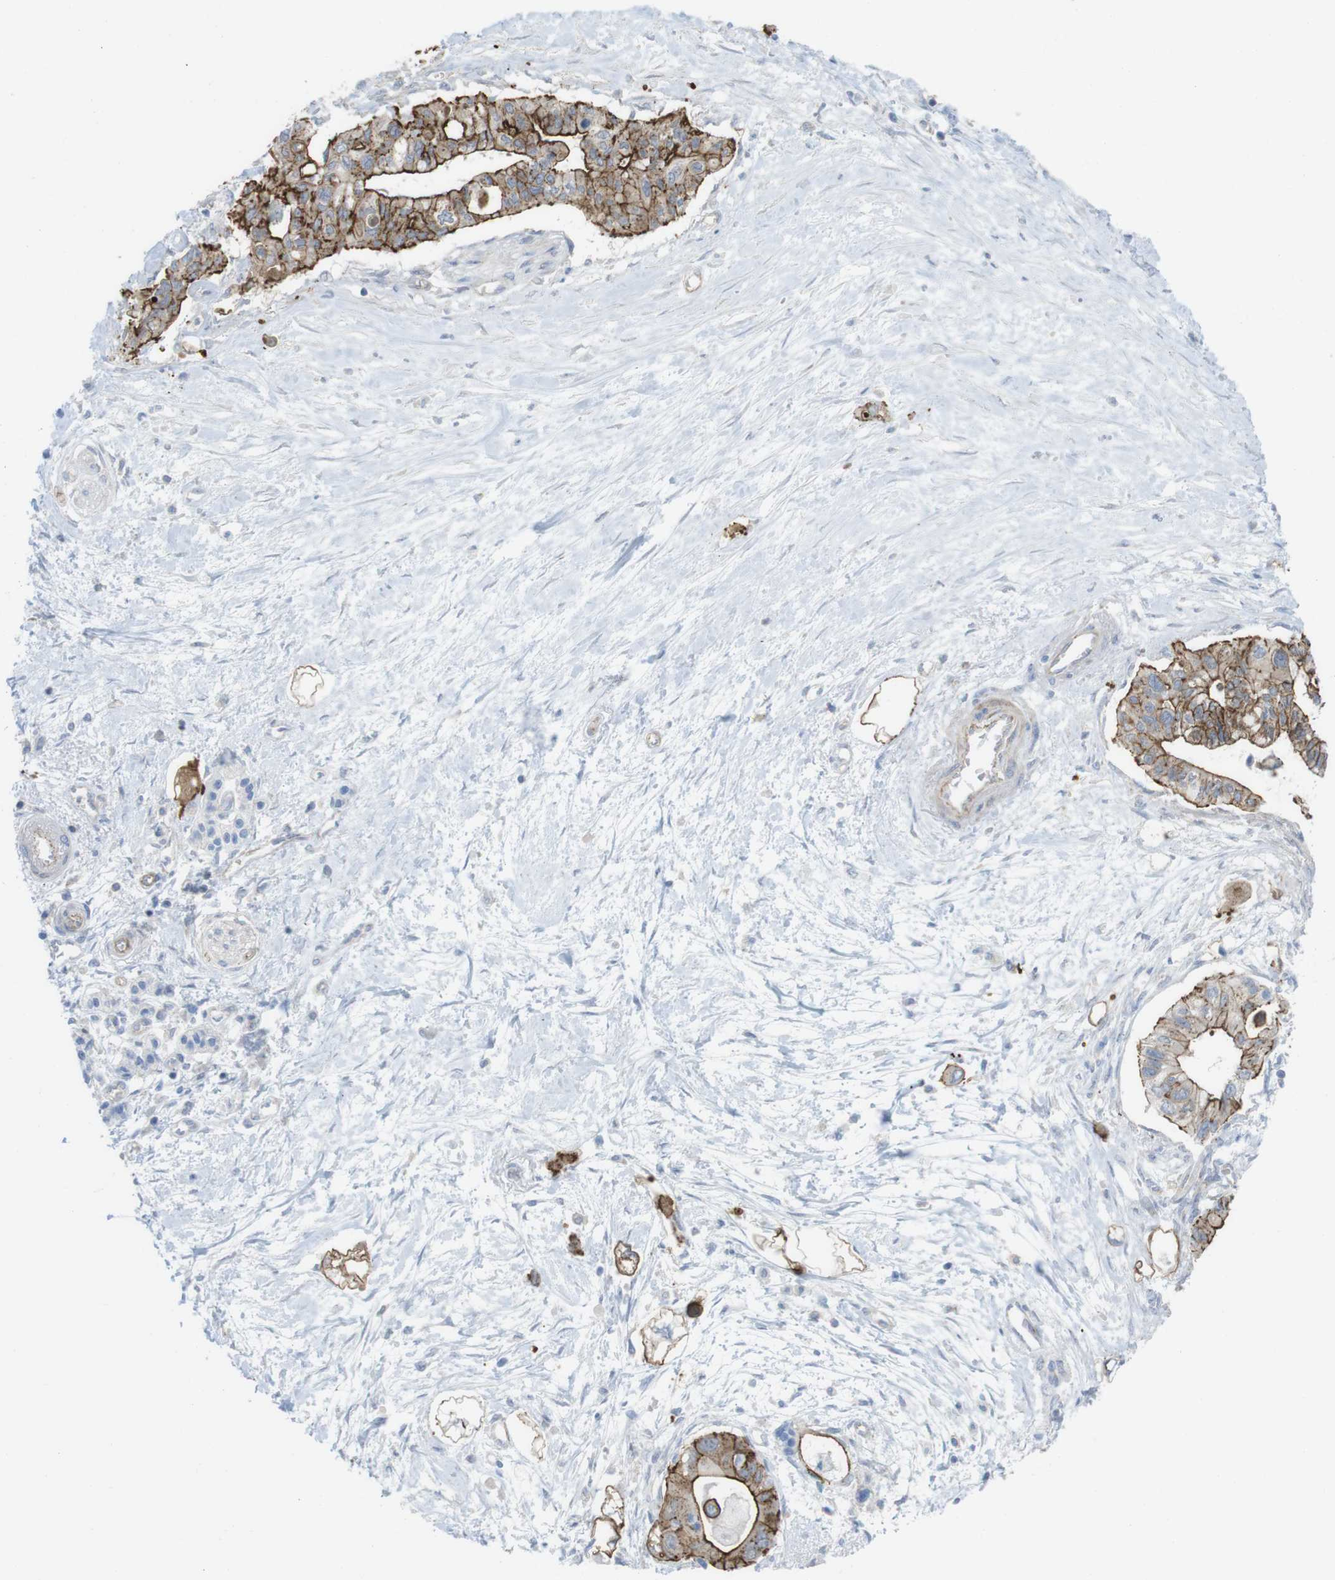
{"staining": {"intensity": "strong", "quantity": "25%-75%", "location": "cytoplasmic/membranous"}, "tissue": "pancreatic cancer", "cell_type": "Tumor cells", "image_type": "cancer", "snomed": [{"axis": "morphology", "description": "Adenocarcinoma, NOS"}, {"axis": "topography", "description": "Pancreas"}], "caption": "This histopathology image demonstrates immunohistochemistry staining of pancreatic cancer, with high strong cytoplasmic/membranous expression in approximately 25%-75% of tumor cells.", "gene": "PREX2", "patient": {"sex": "female", "age": 77}}